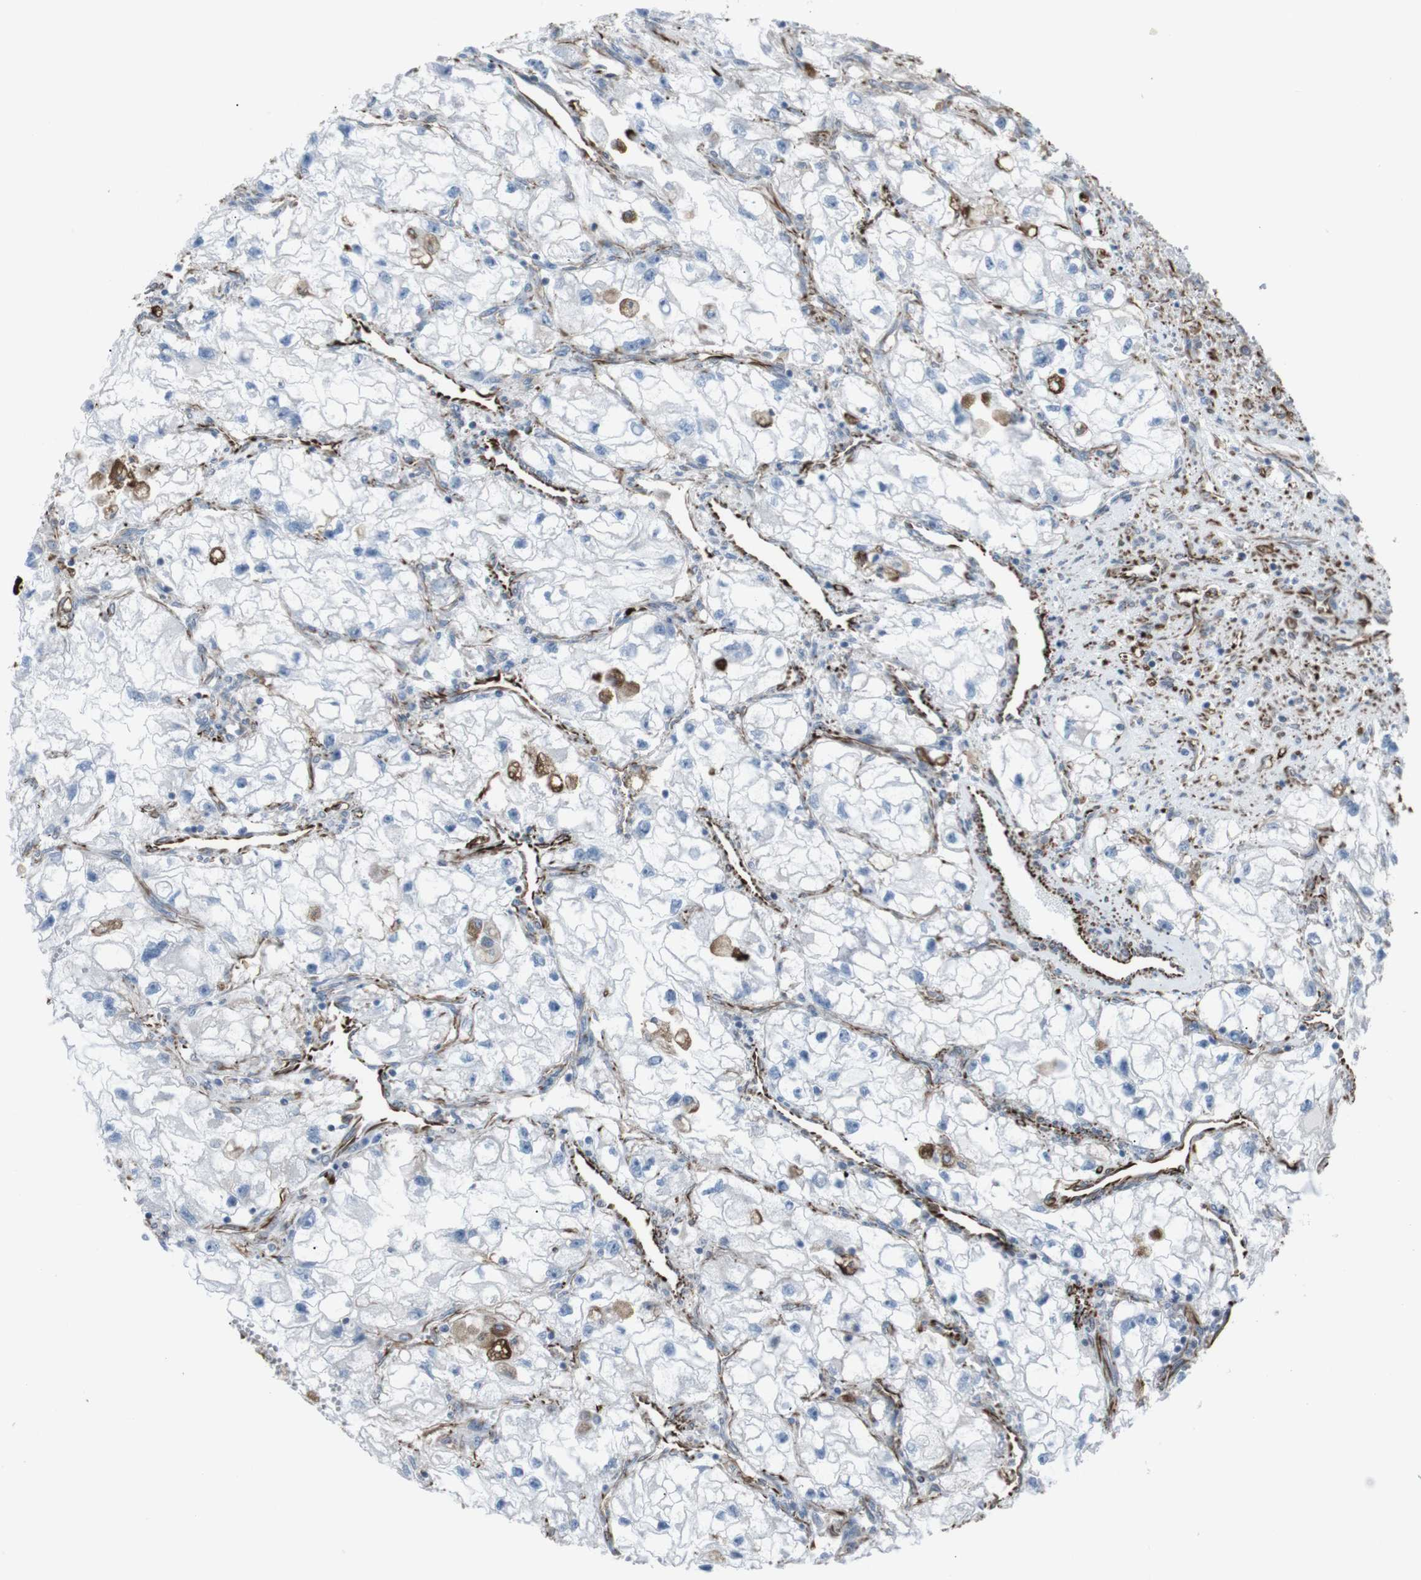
{"staining": {"intensity": "negative", "quantity": "none", "location": "none"}, "tissue": "renal cancer", "cell_type": "Tumor cells", "image_type": "cancer", "snomed": [{"axis": "morphology", "description": "Adenocarcinoma, NOS"}, {"axis": "topography", "description": "Kidney"}], "caption": "High power microscopy photomicrograph of an immunohistochemistry image of renal cancer, revealing no significant positivity in tumor cells. (Stains: DAB (3,3'-diaminobenzidine) IHC with hematoxylin counter stain, Microscopy: brightfield microscopy at high magnification).", "gene": "ZDHHC6", "patient": {"sex": "female", "age": 70}}